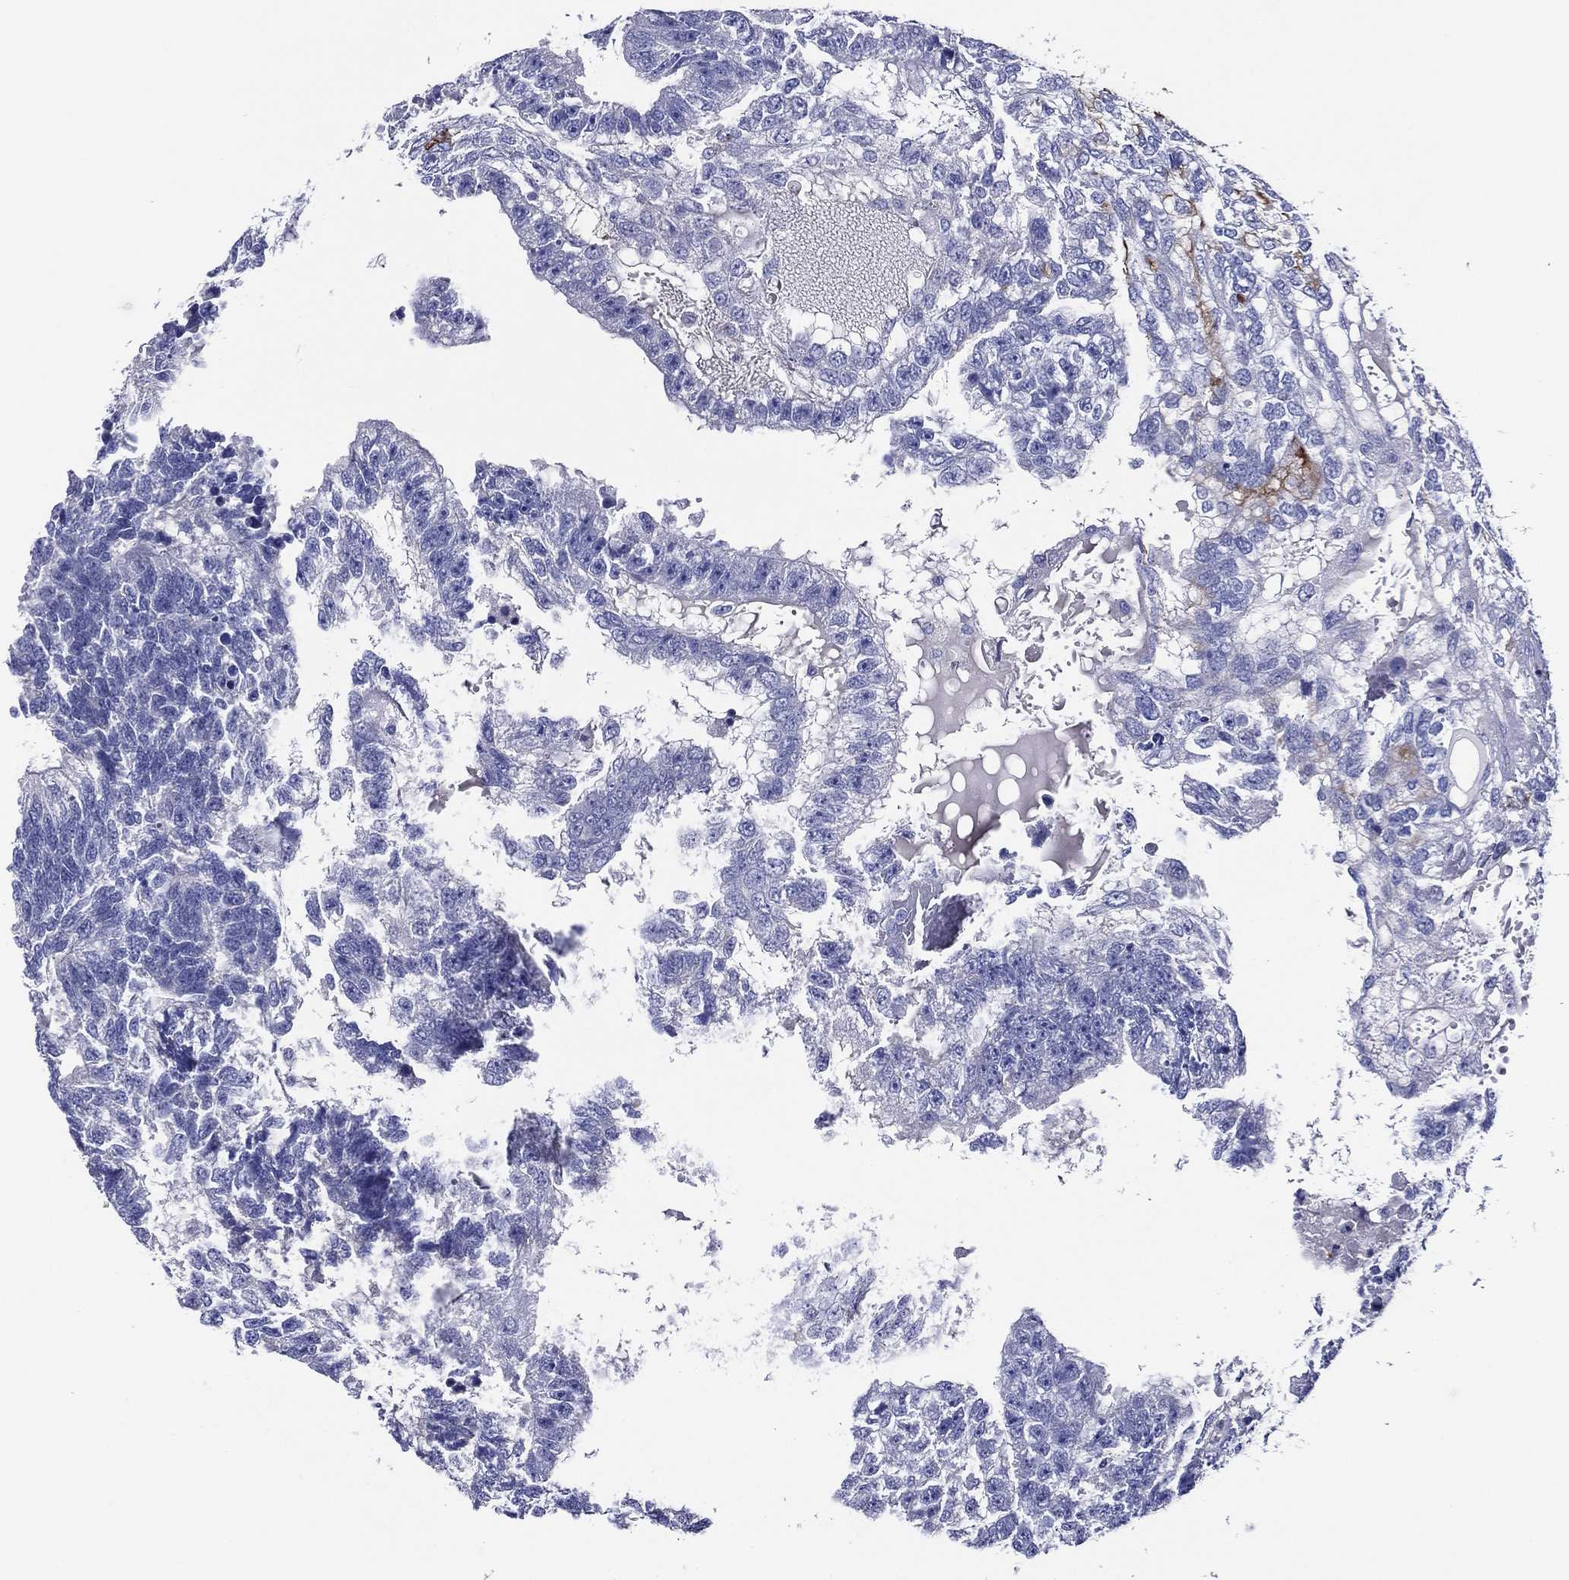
{"staining": {"intensity": "negative", "quantity": "none", "location": "none"}, "tissue": "testis cancer", "cell_type": "Tumor cells", "image_type": "cancer", "snomed": [{"axis": "morphology", "description": "Seminoma, NOS"}, {"axis": "morphology", "description": "Carcinoma, Embryonal, NOS"}, {"axis": "topography", "description": "Testis"}], "caption": "Tumor cells show no significant protein staining in embryonal carcinoma (testis).", "gene": "ACE2", "patient": {"sex": "male", "age": 41}}